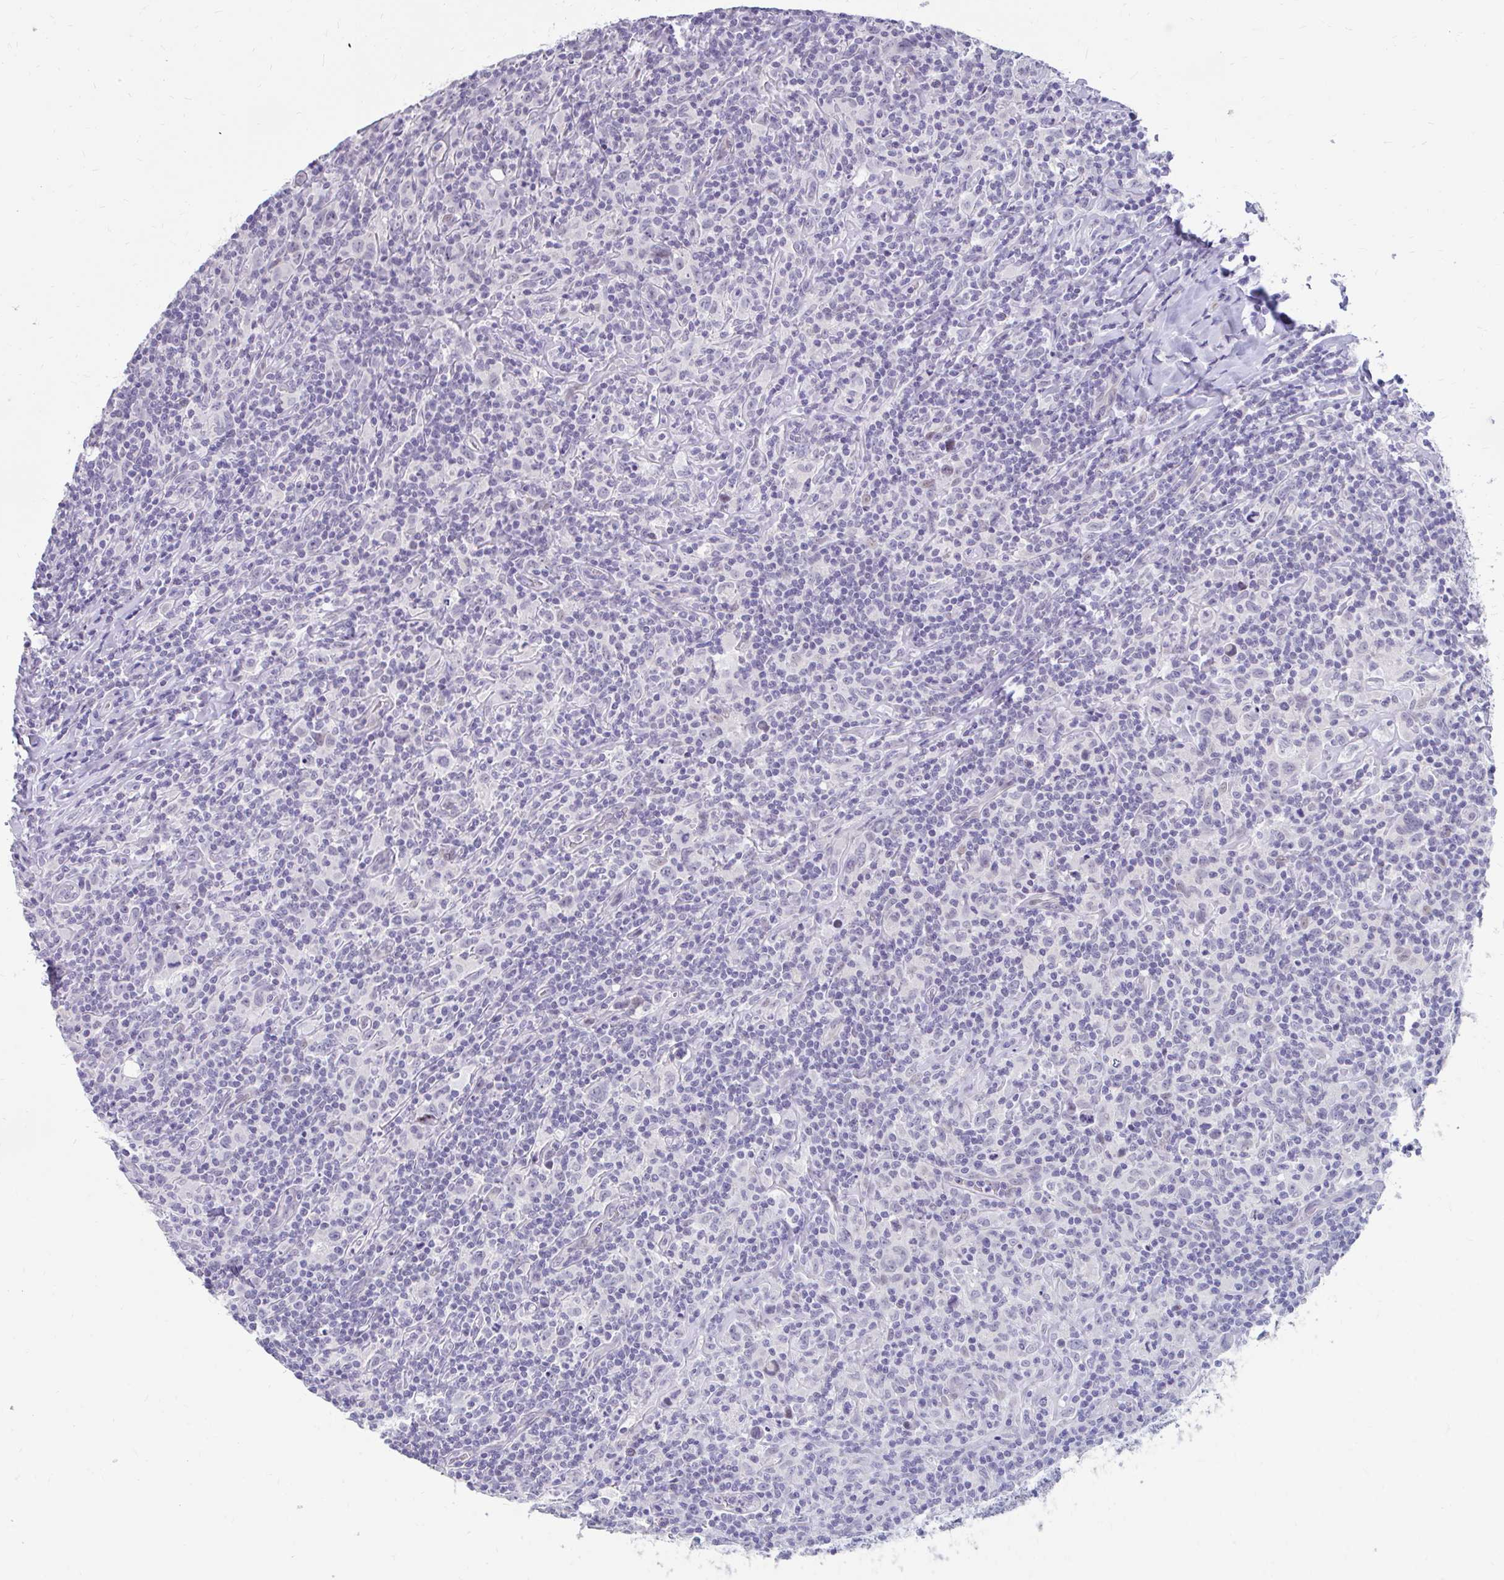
{"staining": {"intensity": "negative", "quantity": "none", "location": "none"}, "tissue": "lymphoma", "cell_type": "Tumor cells", "image_type": "cancer", "snomed": [{"axis": "morphology", "description": "Hodgkin's disease, NOS"}, {"axis": "topography", "description": "Lymph node"}], "caption": "Tumor cells are negative for brown protein staining in Hodgkin's disease.", "gene": "RGS16", "patient": {"sex": "female", "age": 18}}